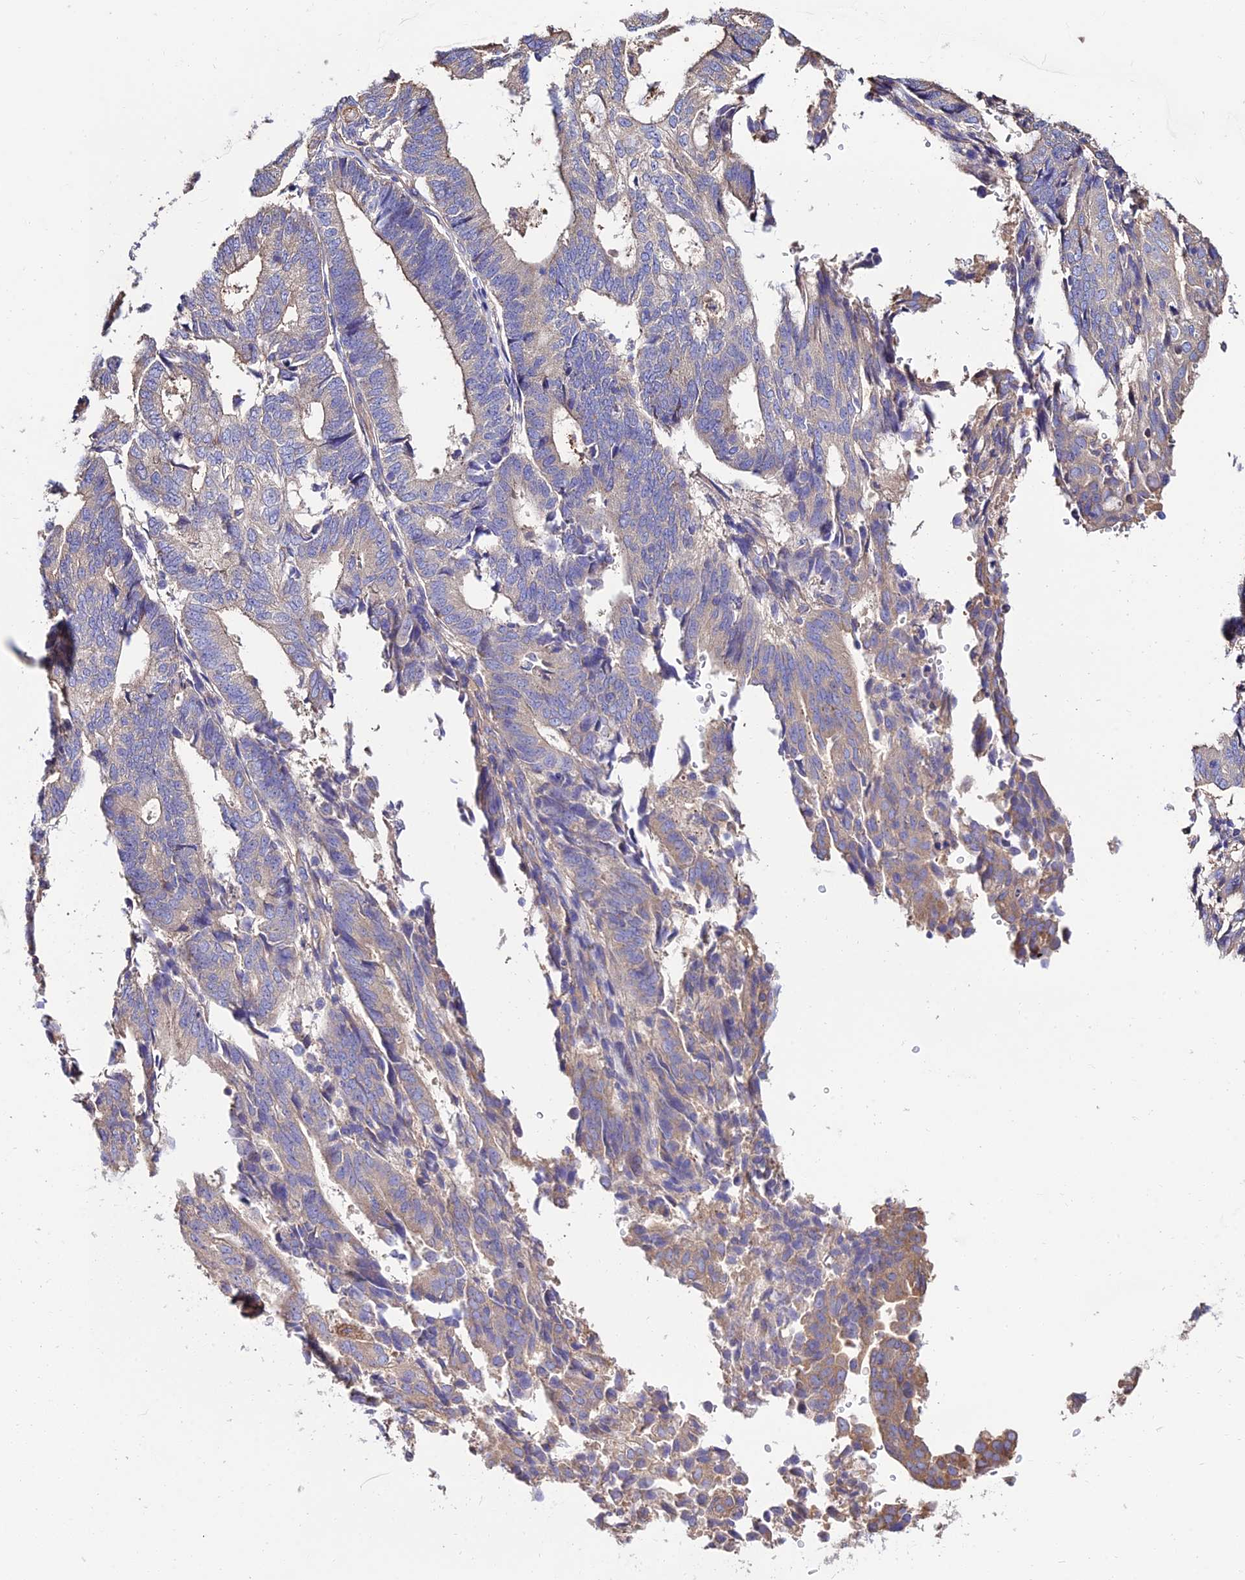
{"staining": {"intensity": "weak", "quantity": "<25%", "location": "cytoplasmic/membranous"}, "tissue": "endometrial cancer", "cell_type": "Tumor cells", "image_type": "cancer", "snomed": [{"axis": "morphology", "description": "Adenocarcinoma, NOS"}, {"axis": "topography", "description": "Endometrium"}], "caption": "The image demonstrates no staining of tumor cells in endometrial cancer.", "gene": "CALM2", "patient": {"sex": "female", "age": 70}}